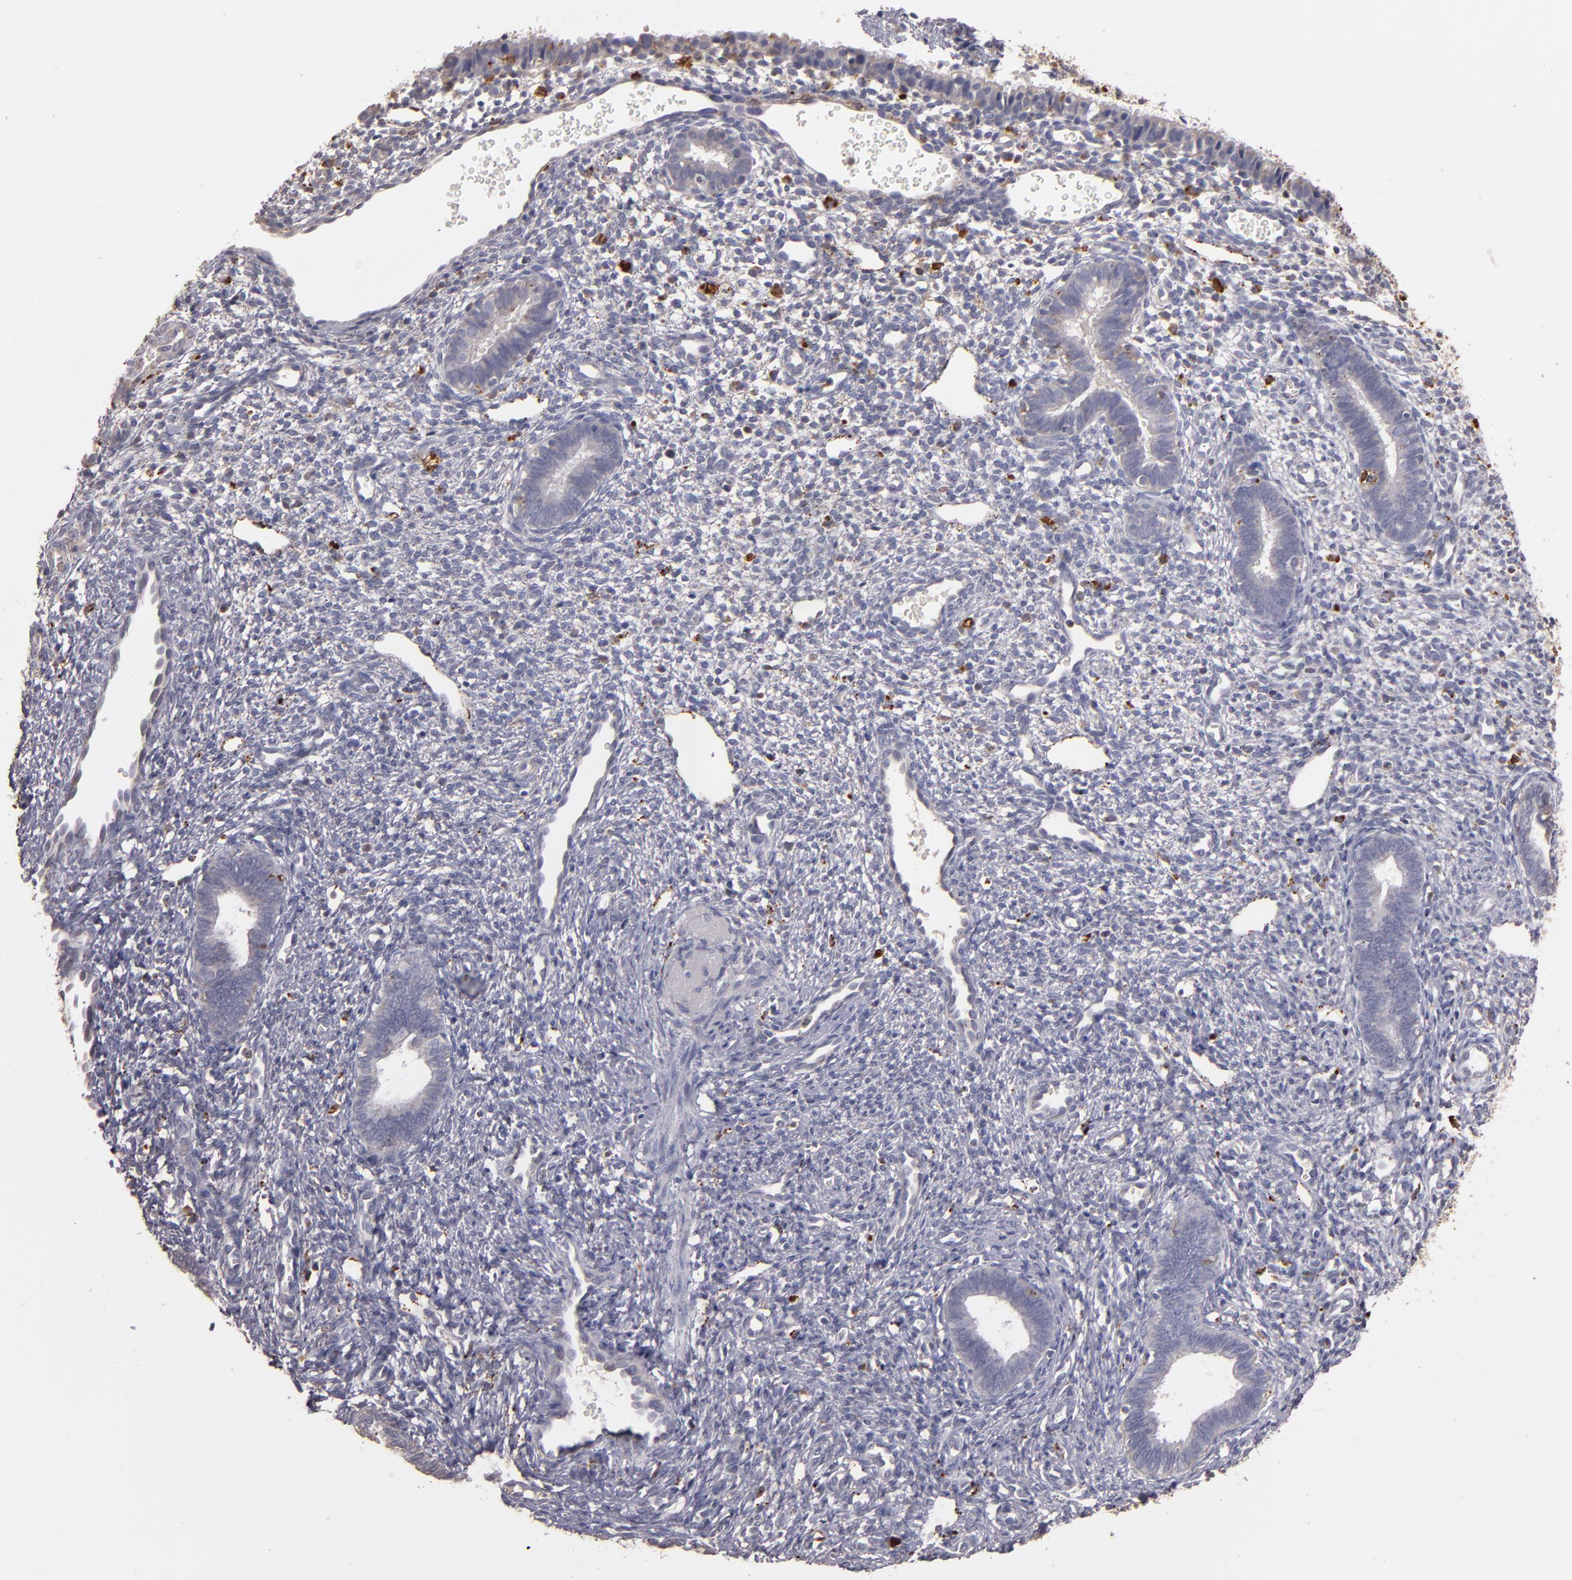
{"staining": {"intensity": "moderate", "quantity": "<25%", "location": "cytoplasmic/membranous"}, "tissue": "endometrium", "cell_type": "Cells in endometrial stroma", "image_type": "normal", "snomed": [{"axis": "morphology", "description": "Normal tissue, NOS"}, {"axis": "topography", "description": "Endometrium"}], "caption": "IHC staining of unremarkable endometrium, which displays low levels of moderate cytoplasmic/membranous expression in about <25% of cells in endometrial stroma indicating moderate cytoplasmic/membranous protein staining. The staining was performed using DAB (brown) for protein detection and nuclei were counterstained in hematoxylin (blue).", "gene": "TRAF1", "patient": {"sex": "female", "age": 27}}